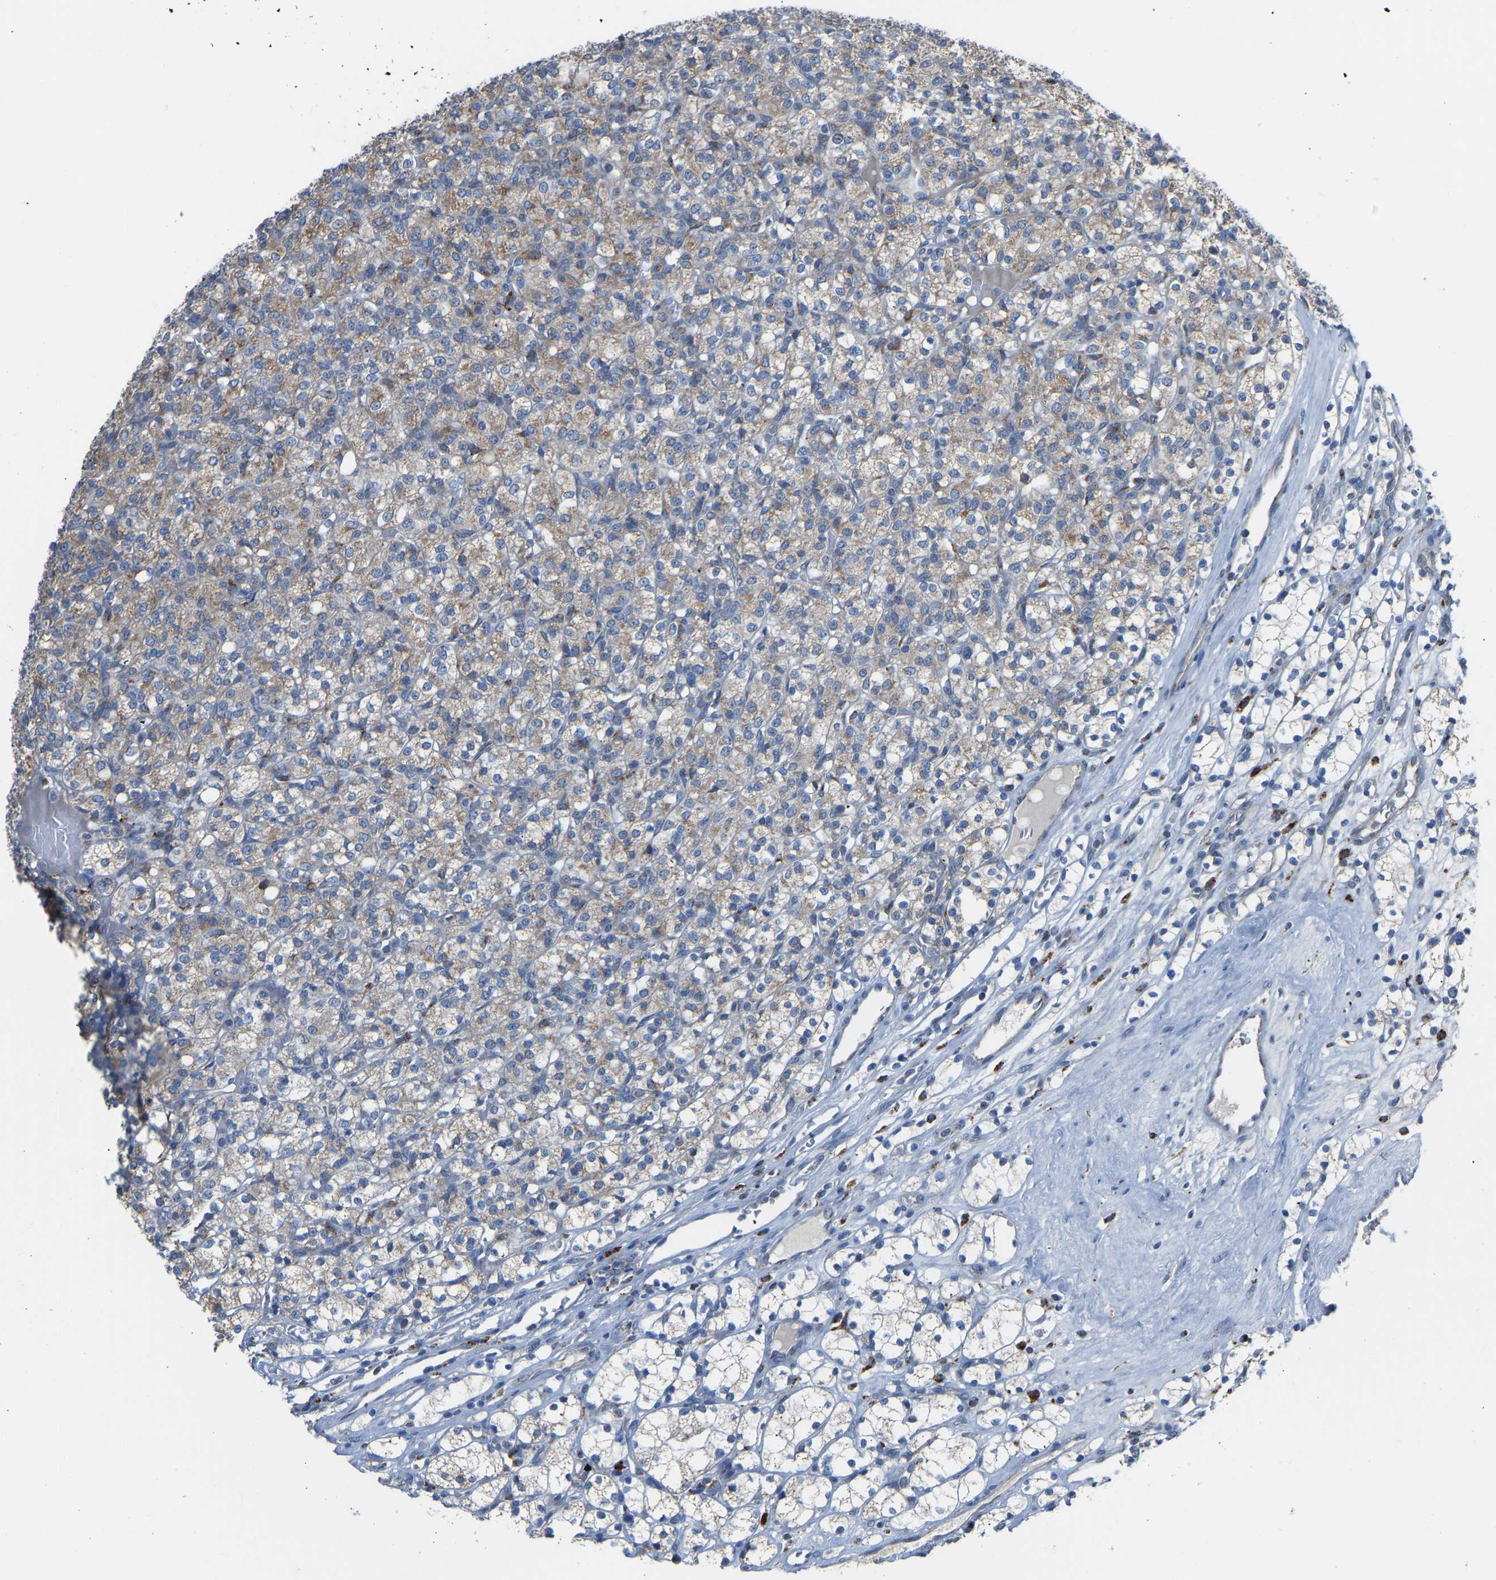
{"staining": {"intensity": "moderate", "quantity": ">75%", "location": "cytoplasmic/membranous"}, "tissue": "renal cancer", "cell_type": "Tumor cells", "image_type": "cancer", "snomed": [{"axis": "morphology", "description": "Adenocarcinoma, NOS"}, {"axis": "topography", "description": "Kidney"}], "caption": "Immunohistochemistry histopathology image of neoplastic tissue: human renal cancer stained using immunohistochemistry (IHC) displays medium levels of moderate protein expression localized specifically in the cytoplasmic/membranous of tumor cells, appearing as a cytoplasmic/membranous brown color.", "gene": "SMIM20", "patient": {"sex": "male", "age": 77}}